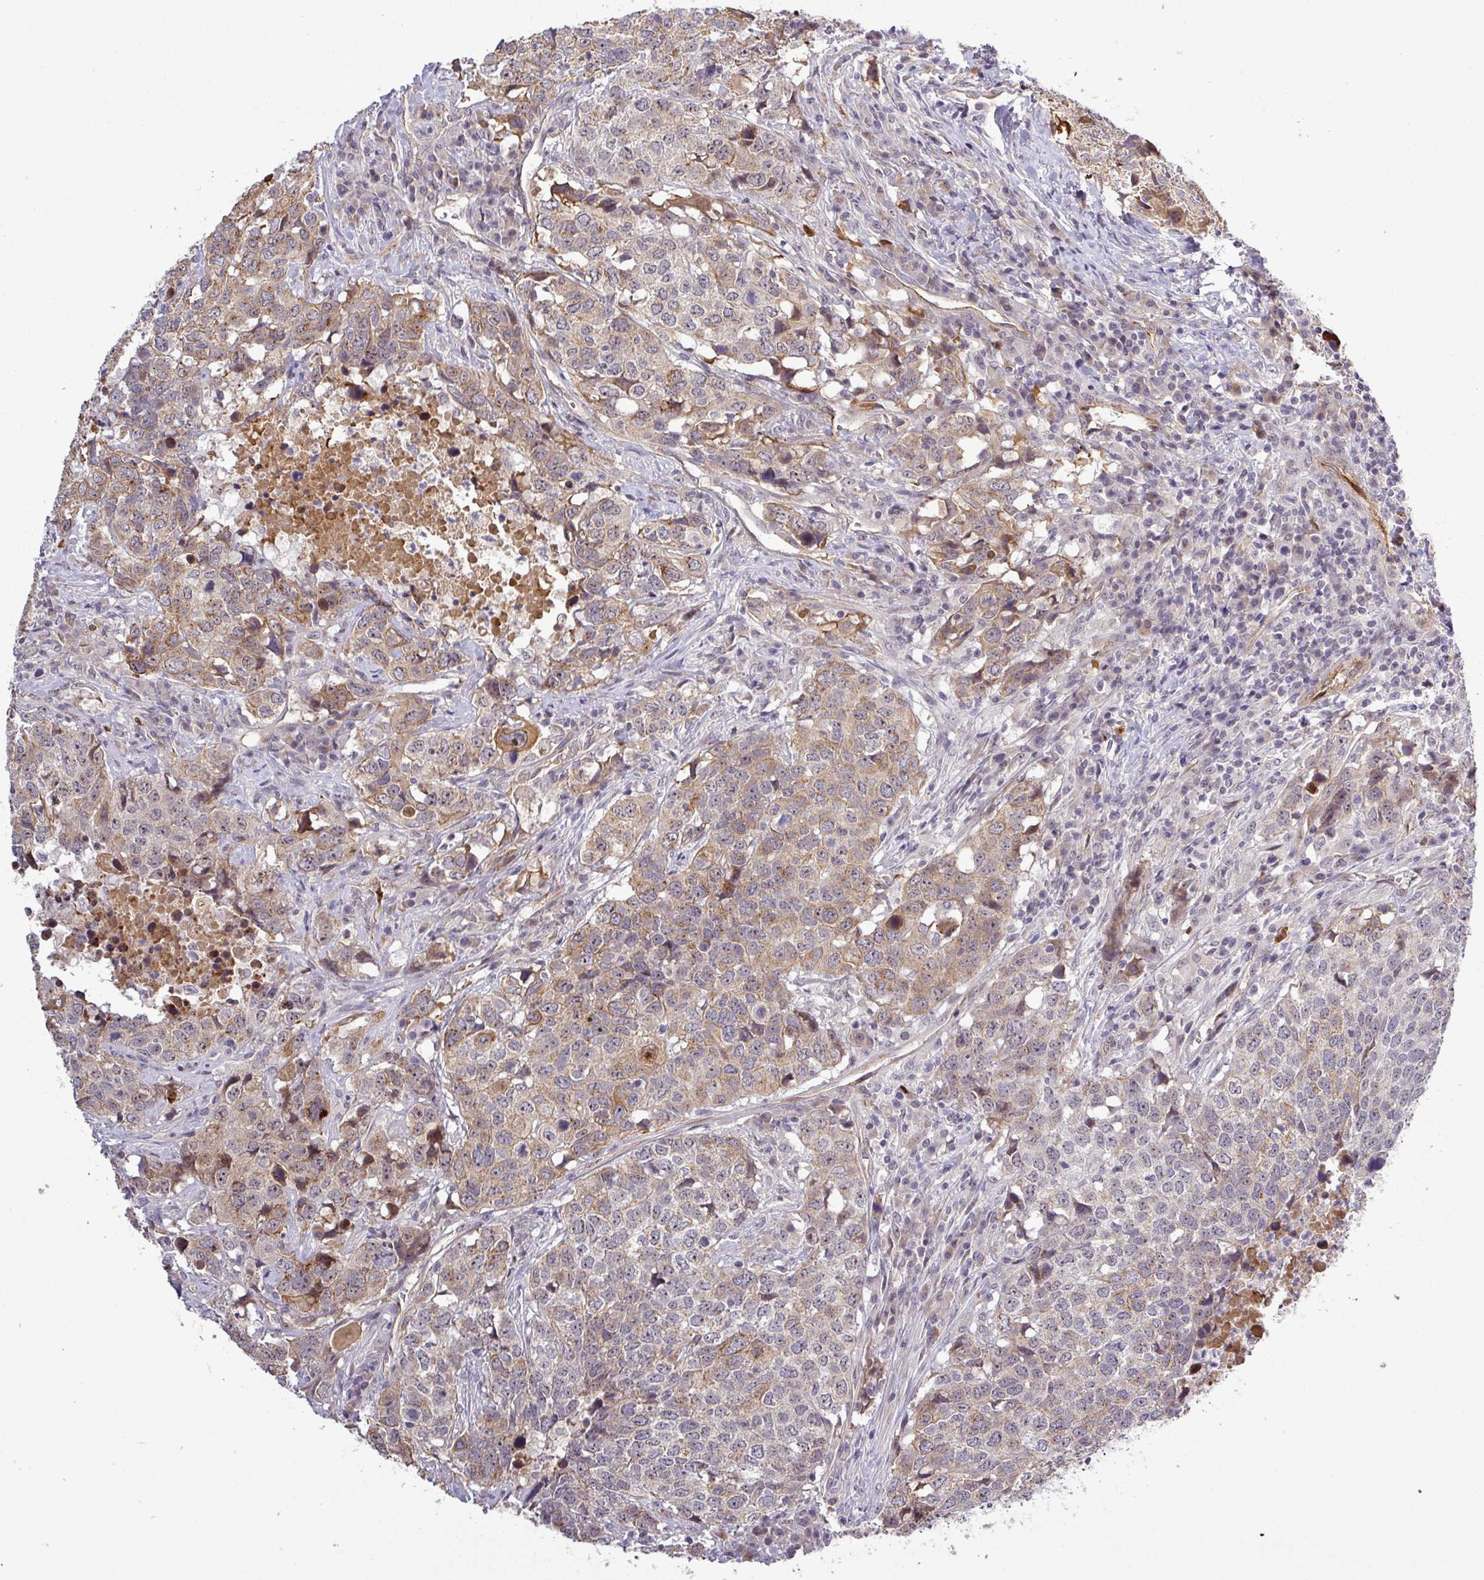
{"staining": {"intensity": "weak", "quantity": "25%-75%", "location": "cytoplasmic/membranous"}, "tissue": "head and neck cancer", "cell_type": "Tumor cells", "image_type": "cancer", "snomed": [{"axis": "morphology", "description": "Normal tissue, NOS"}, {"axis": "morphology", "description": "Squamous cell carcinoma, NOS"}, {"axis": "topography", "description": "Skeletal muscle"}, {"axis": "topography", "description": "Vascular tissue"}, {"axis": "topography", "description": "Peripheral nerve tissue"}, {"axis": "topography", "description": "Head-Neck"}], "caption": "Protein staining demonstrates weak cytoplasmic/membranous expression in approximately 25%-75% of tumor cells in head and neck cancer.", "gene": "PCDH1", "patient": {"sex": "male", "age": 66}}